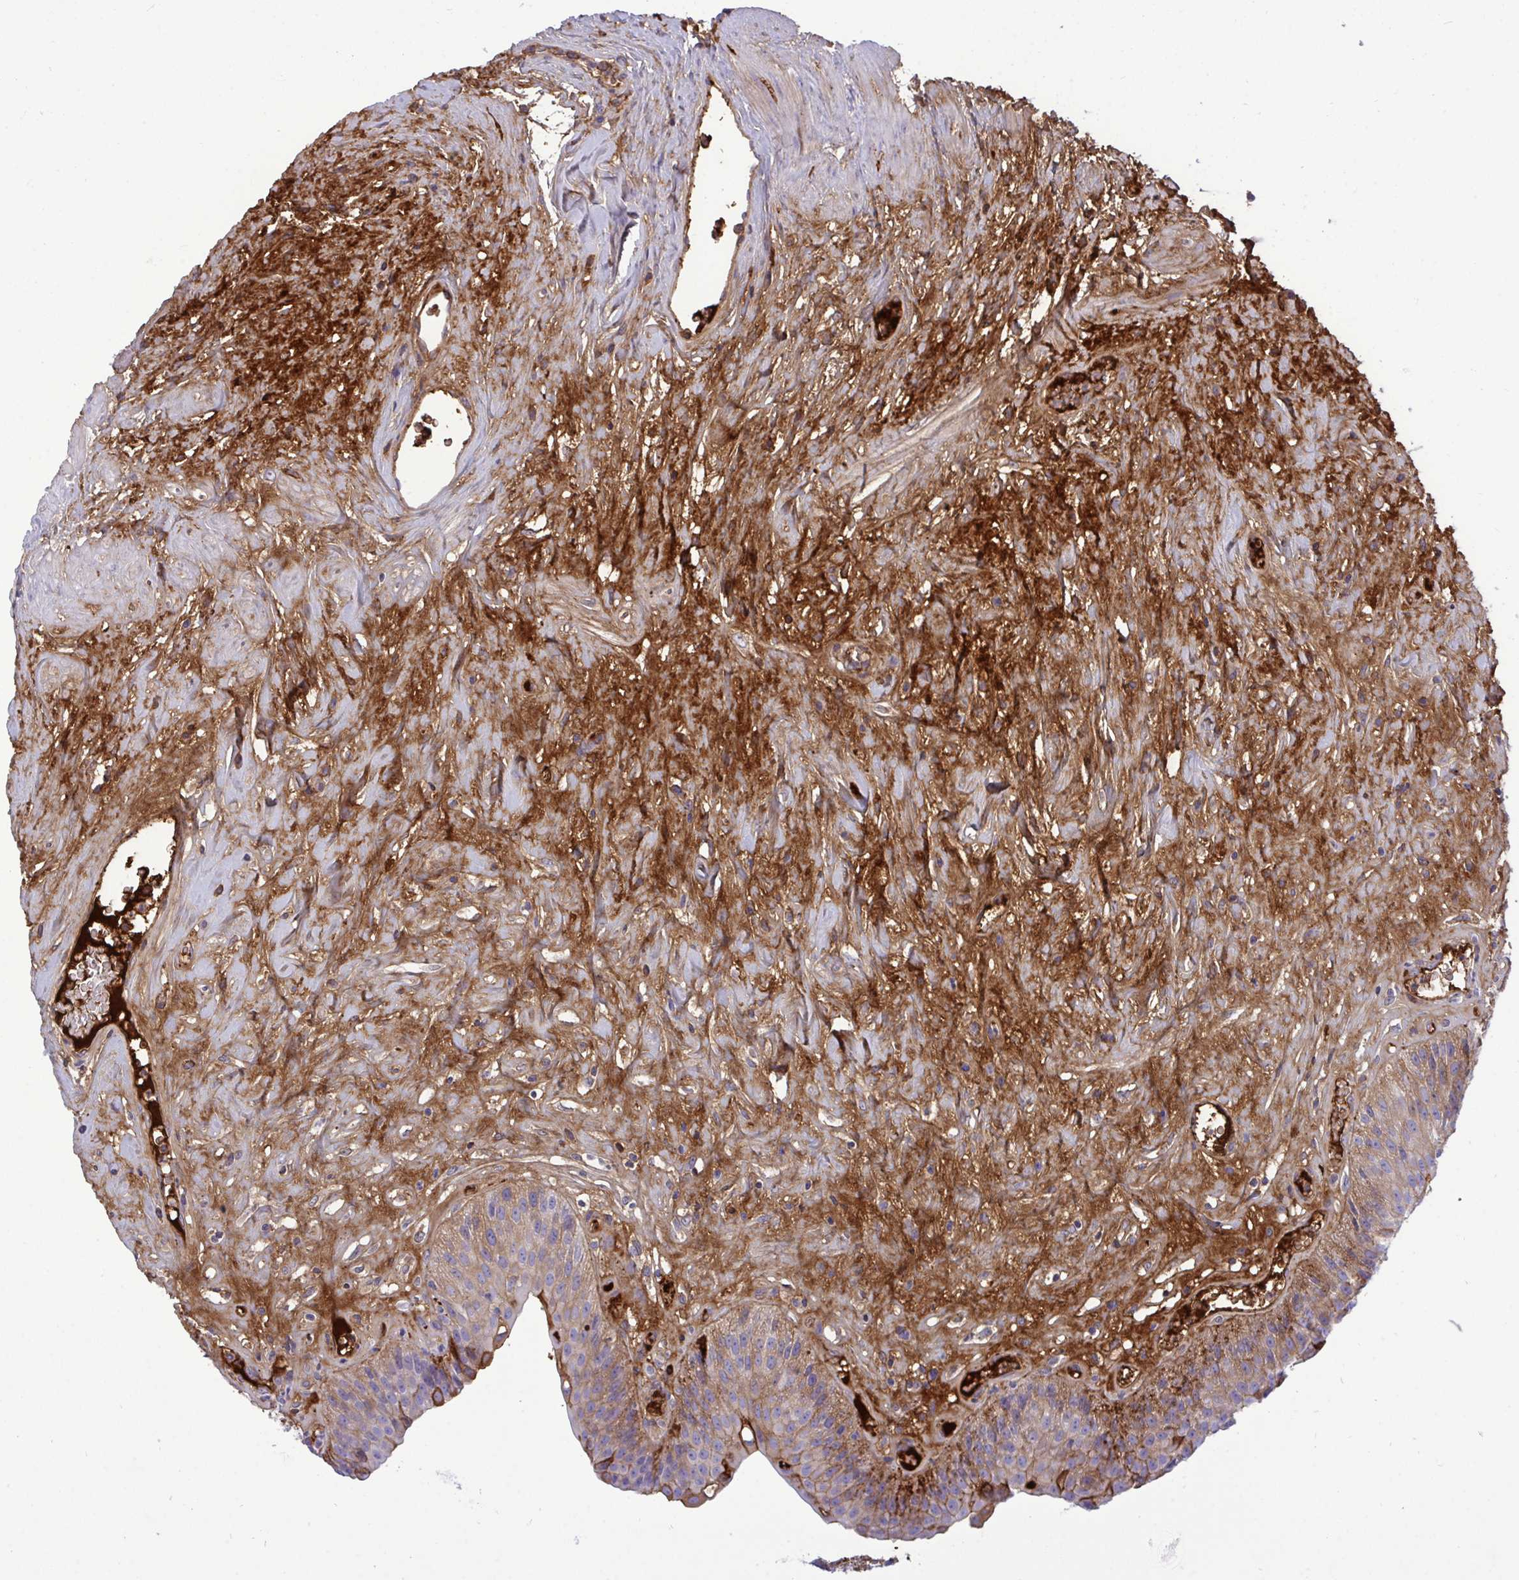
{"staining": {"intensity": "moderate", "quantity": "25%-75%", "location": "cytoplasmic/membranous"}, "tissue": "urinary bladder", "cell_type": "Urothelial cells", "image_type": "normal", "snomed": [{"axis": "morphology", "description": "Normal tissue, NOS"}, {"axis": "topography", "description": "Urinary bladder"}], "caption": "This micrograph demonstrates benign urinary bladder stained with immunohistochemistry to label a protein in brown. The cytoplasmic/membranous of urothelial cells show moderate positivity for the protein. Nuclei are counter-stained blue.", "gene": "F2", "patient": {"sex": "female", "age": 56}}